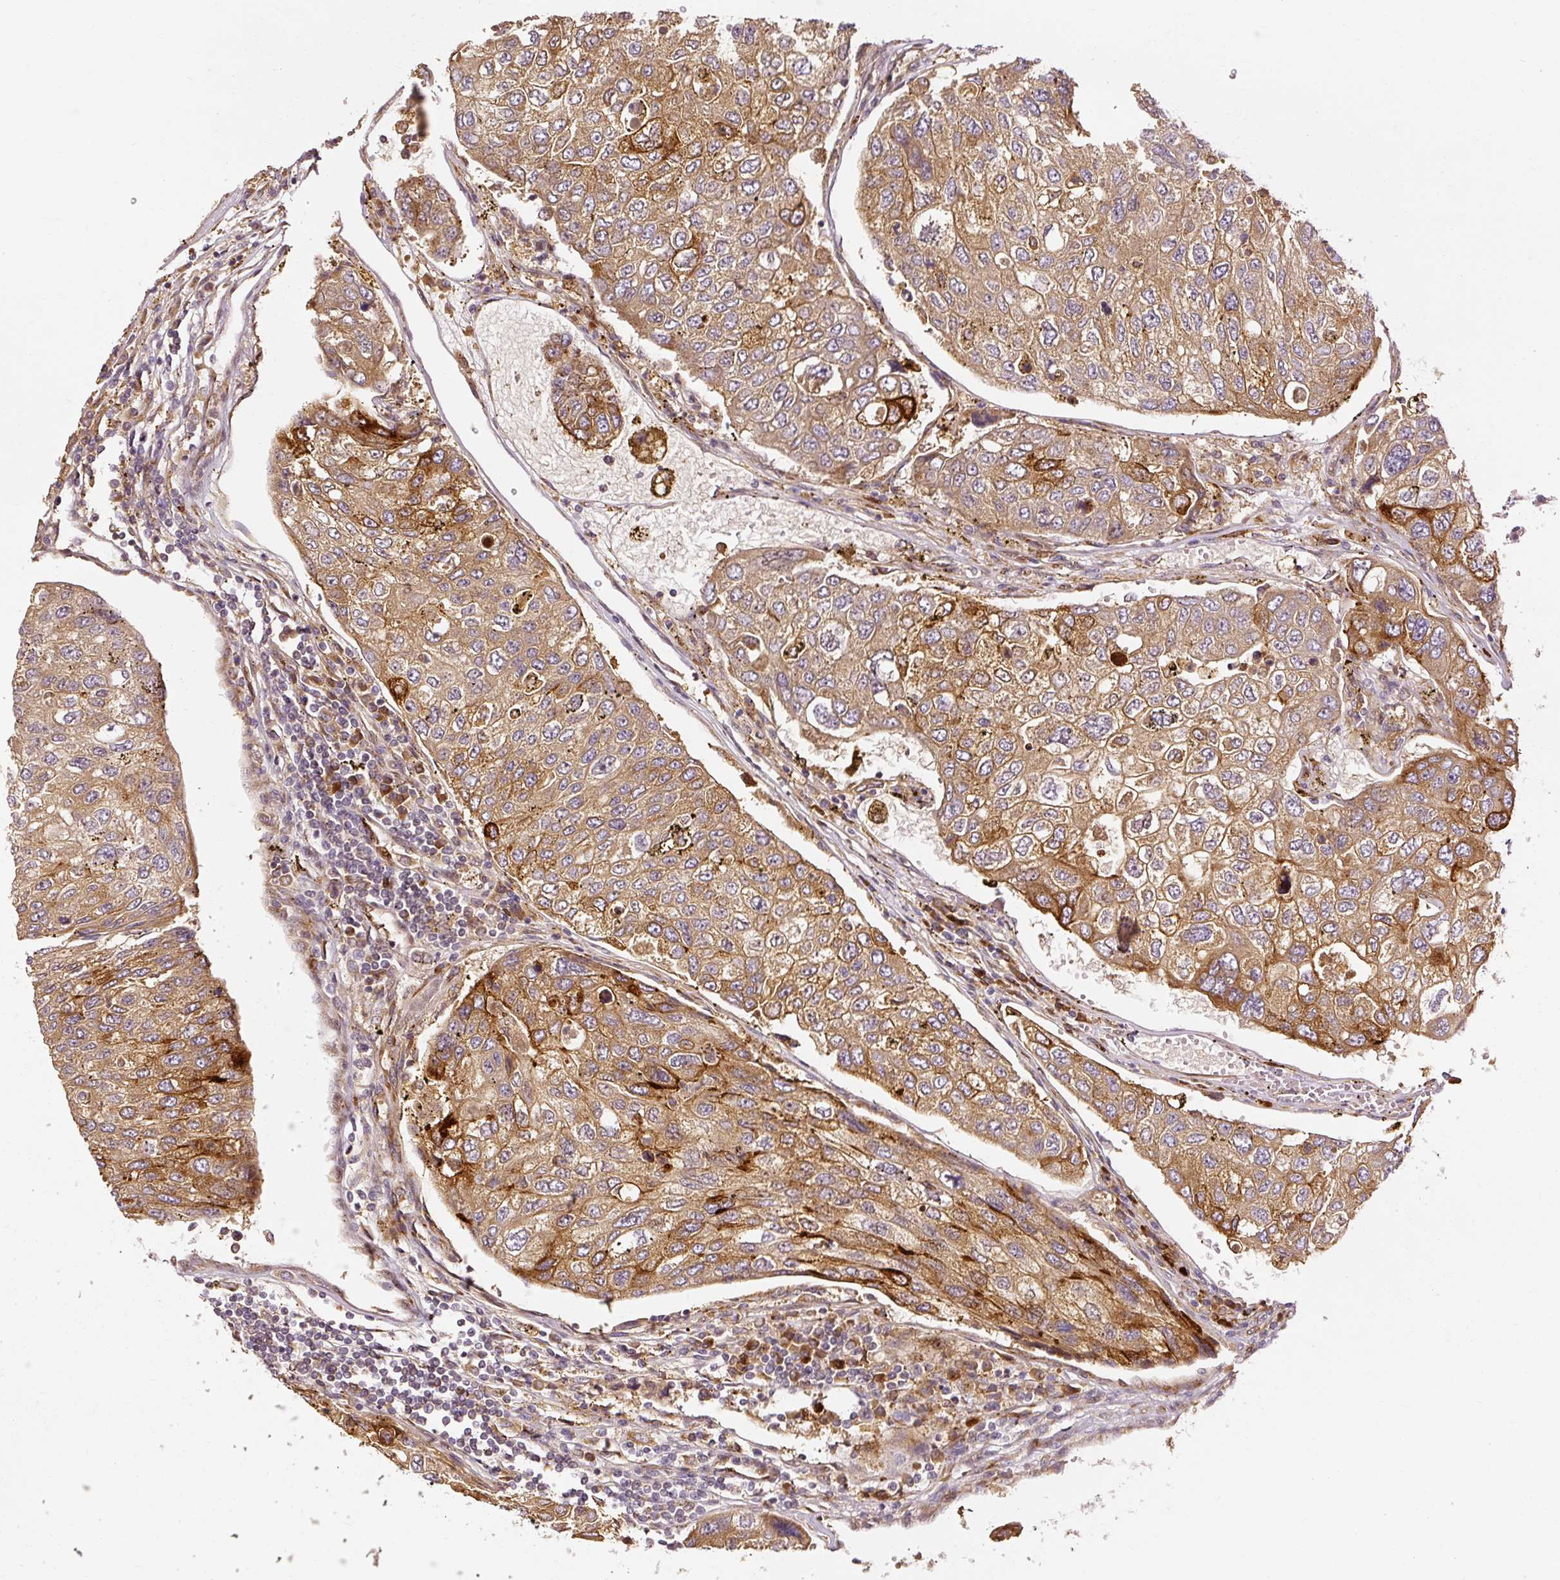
{"staining": {"intensity": "moderate", "quantity": ">75%", "location": "cytoplasmic/membranous"}, "tissue": "urothelial cancer", "cell_type": "Tumor cells", "image_type": "cancer", "snomed": [{"axis": "morphology", "description": "Urothelial carcinoma, High grade"}, {"axis": "topography", "description": "Lymph node"}, {"axis": "topography", "description": "Urinary bladder"}], "caption": "Immunohistochemistry (IHC) photomicrograph of high-grade urothelial carcinoma stained for a protein (brown), which shows medium levels of moderate cytoplasmic/membranous expression in about >75% of tumor cells.", "gene": "NAPA", "patient": {"sex": "male", "age": 51}}